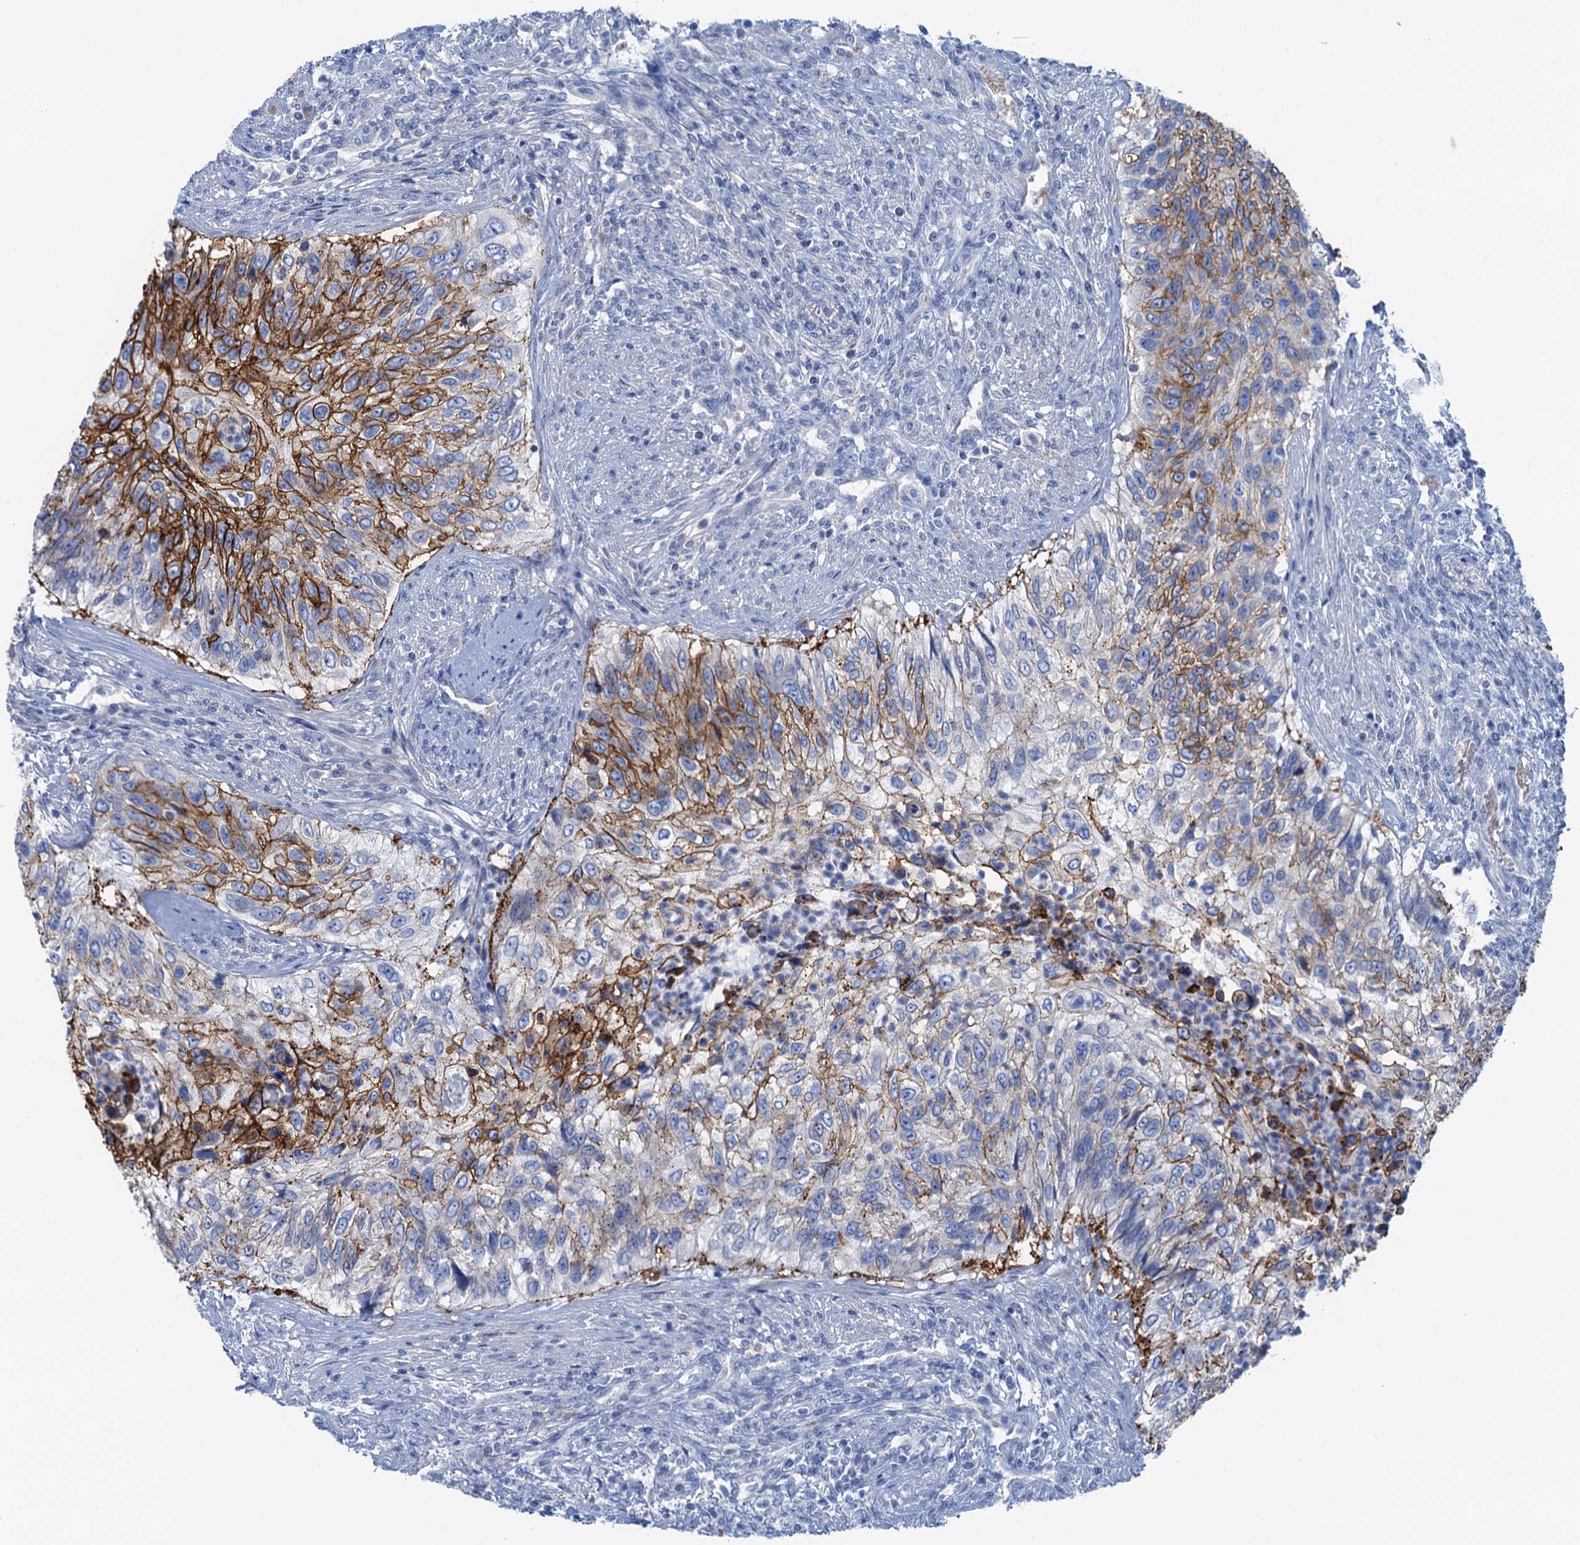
{"staining": {"intensity": "strong", "quantity": "25%-75%", "location": "cytoplasmic/membranous"}, "tissue": "urothelial cancer", "cell_type": "Tumor cells", "image_type": "cancer", "snomed": [{"axis": "morphology", "description": "Urothelial carcinoma, High grade"}, {"axis": "topography", "description": "Urinary bladder"}], "caption": "Immunohistochemistry photomicrograph of human urothelial carcinoma (high-grade) stained for a protein (brown), which demonstrates high levels of strong cytoplasmic/membranous staining in about 25%-75% of tumor cells.", "gene": "MYADML2", "patient": {"sex": "female", "age": 60}}